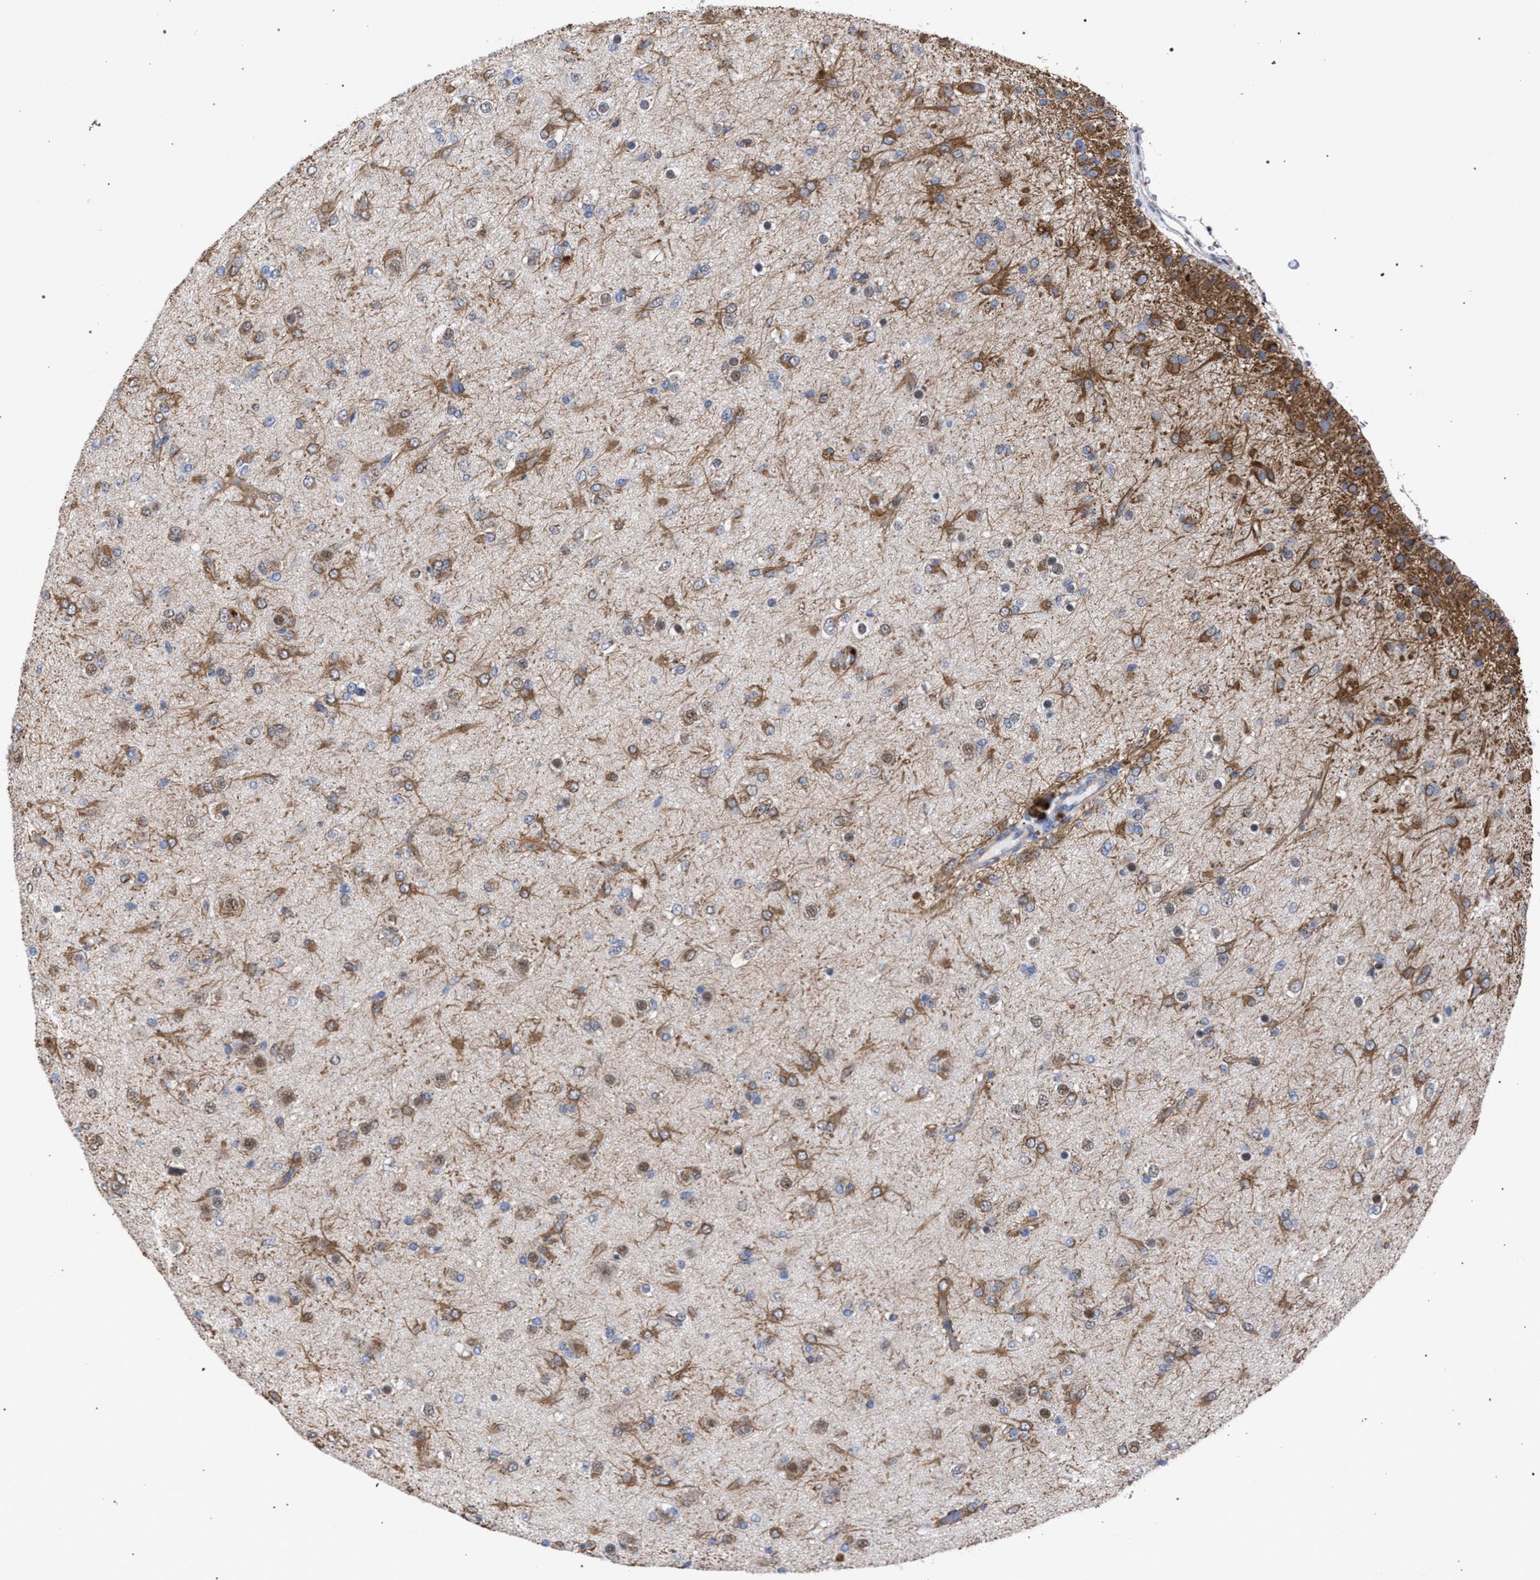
{"staining": {"intensity": "moderate", "quantity": ">75%", "location": "cytoplasmic/membranous"}, "tissue": "glioma", "cell_type": "Tumor cells", "image_type": "cancer", "snomed": [{"axis": "morphology", "description": "Glioma, malignant, Low grade"}, {"axis": "topography", "description": "Brain"}], "caption": "Tumor cells display medium levels of moderate cytoplasmic/membranous staining in approximately >75% of cells in human low-grade glioma (malignant).", "gene": "GOLGA2", "patient": {"sex": "male", "age": 65}}